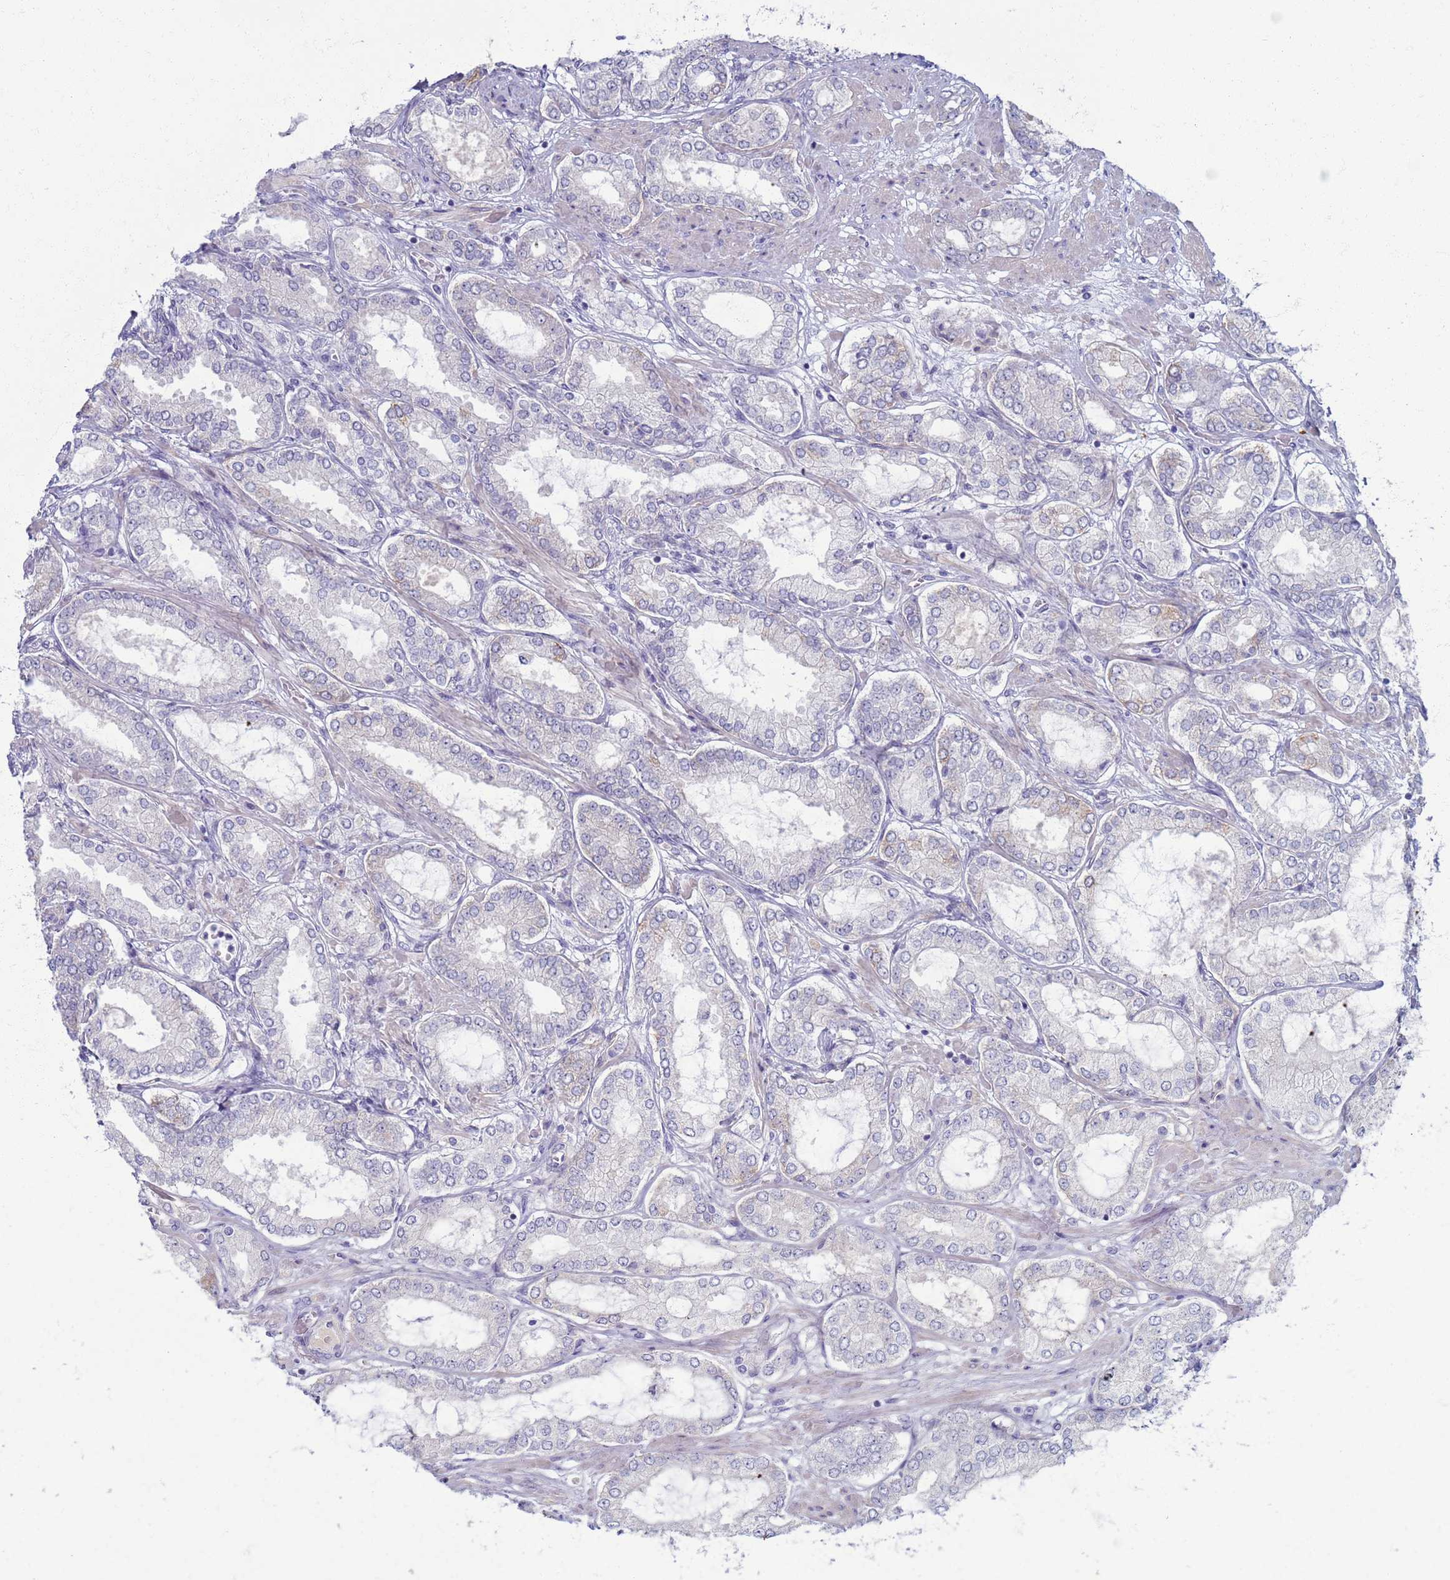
{"staining": {"intensity": "weak", "quantity": "<25%", "location": "cytoplasmic/membranous"}, "tissue": "prostate cancer", "cell_type": "Tumor cells", "image_type": "cancer", "snomed": [{"axis": "morphology", "description": "Adenocarcinoma, High grade"}, {"axis": "topography", "description": "Prostate"}], "caption": "Immunohistochemistry (IHC) photomicrograph of neoplastic tissue: human prostate cancer stained with DAB (3,3'-diaminobenzidine) shows no significant protein staining in tumor cells.", "gene": "CLCA2", "patient": {"sex": "male", "age": 68}}